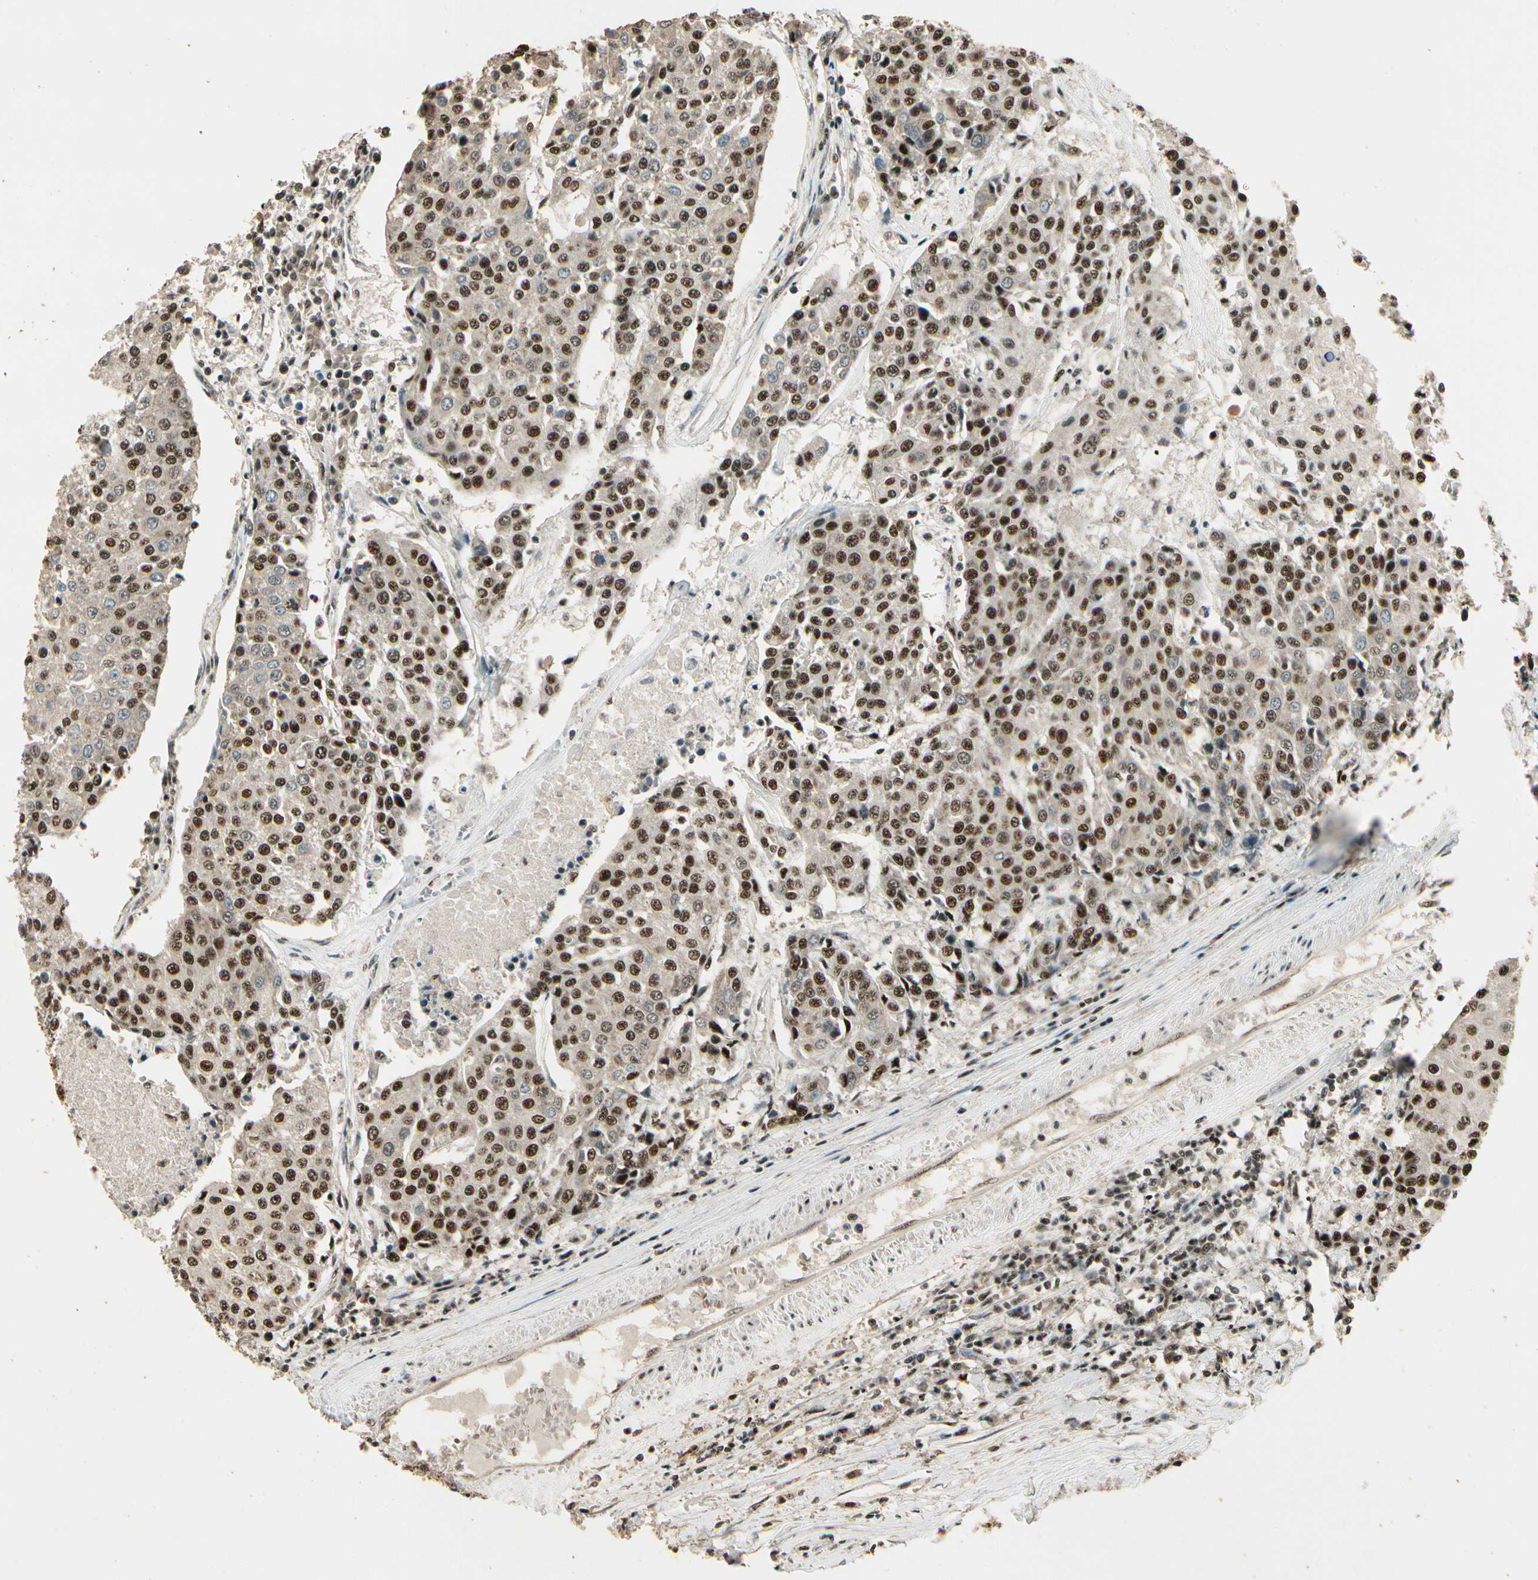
{"staining": {"intensity": "moderate", "quantity": ">75%", "location": "nuclear"}, "tissue": "urothelial cancer", "cell_type": "Tumor cells", "image_type": "cancer", "snomed": [{"axis": "morphology", "description": "Urothelial carcinoma, High grade"}, {"axis": "topography", "description": "Urinary bladder"}], "caption": "Immunohistochemistry of human urothelial cancer exhibits medium levels of moderate nuclear staining in approximately >75% of tumor cells. (Stains: DAB (3,3'-diaminobenzidine) in brown, nuclei in blue, Microscopy: brightfield microscopy at high magnification).", "gene": "RBM25", "patient": {"sex": "female", "age": 85}}